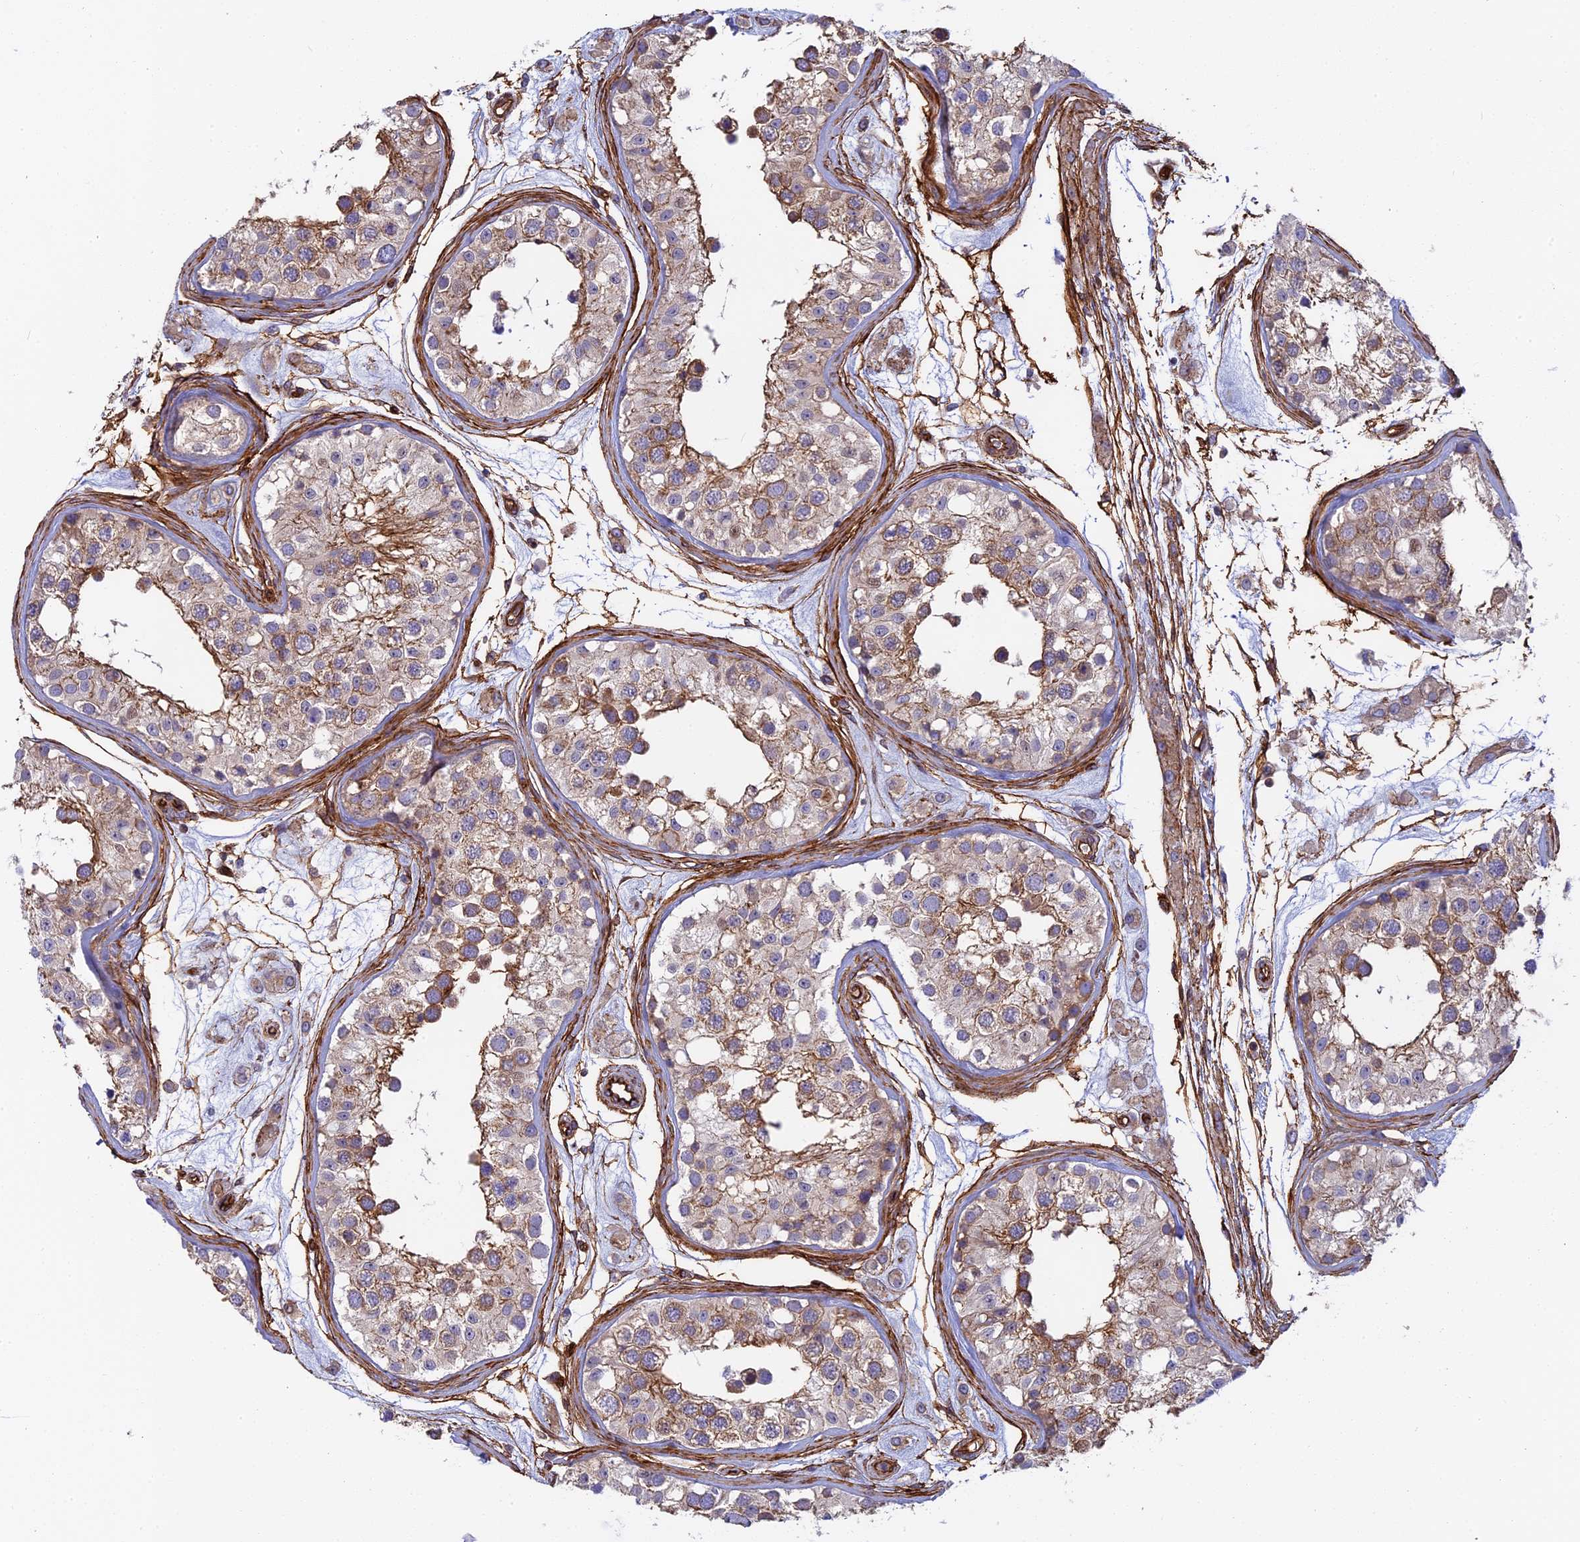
{"staining": {"intensity": "moderate", "quantity": "25%-75%", "location": "cytoplasmic/membranous"}, "tissue": "testis", "cell_type": "Cells in seminiferous ducts", "image_type": "normal", "snomed": [{"axis": "morphology", "description": "Normal tissue, NOS"}, {"axis": "morphology", "description": "Adenocarcinoma, metastatic, NOS"}, {"axis": "topography", "description": "Testis"}], "caption": "Protein expression analysis of normal testis exhibits moderate cytoplasmic/membranous expression in approximately 25%-75% of cells in seminiferous ducts.", "gene": "CNBD2", "patient": {"sex": "male", "age": 26}}